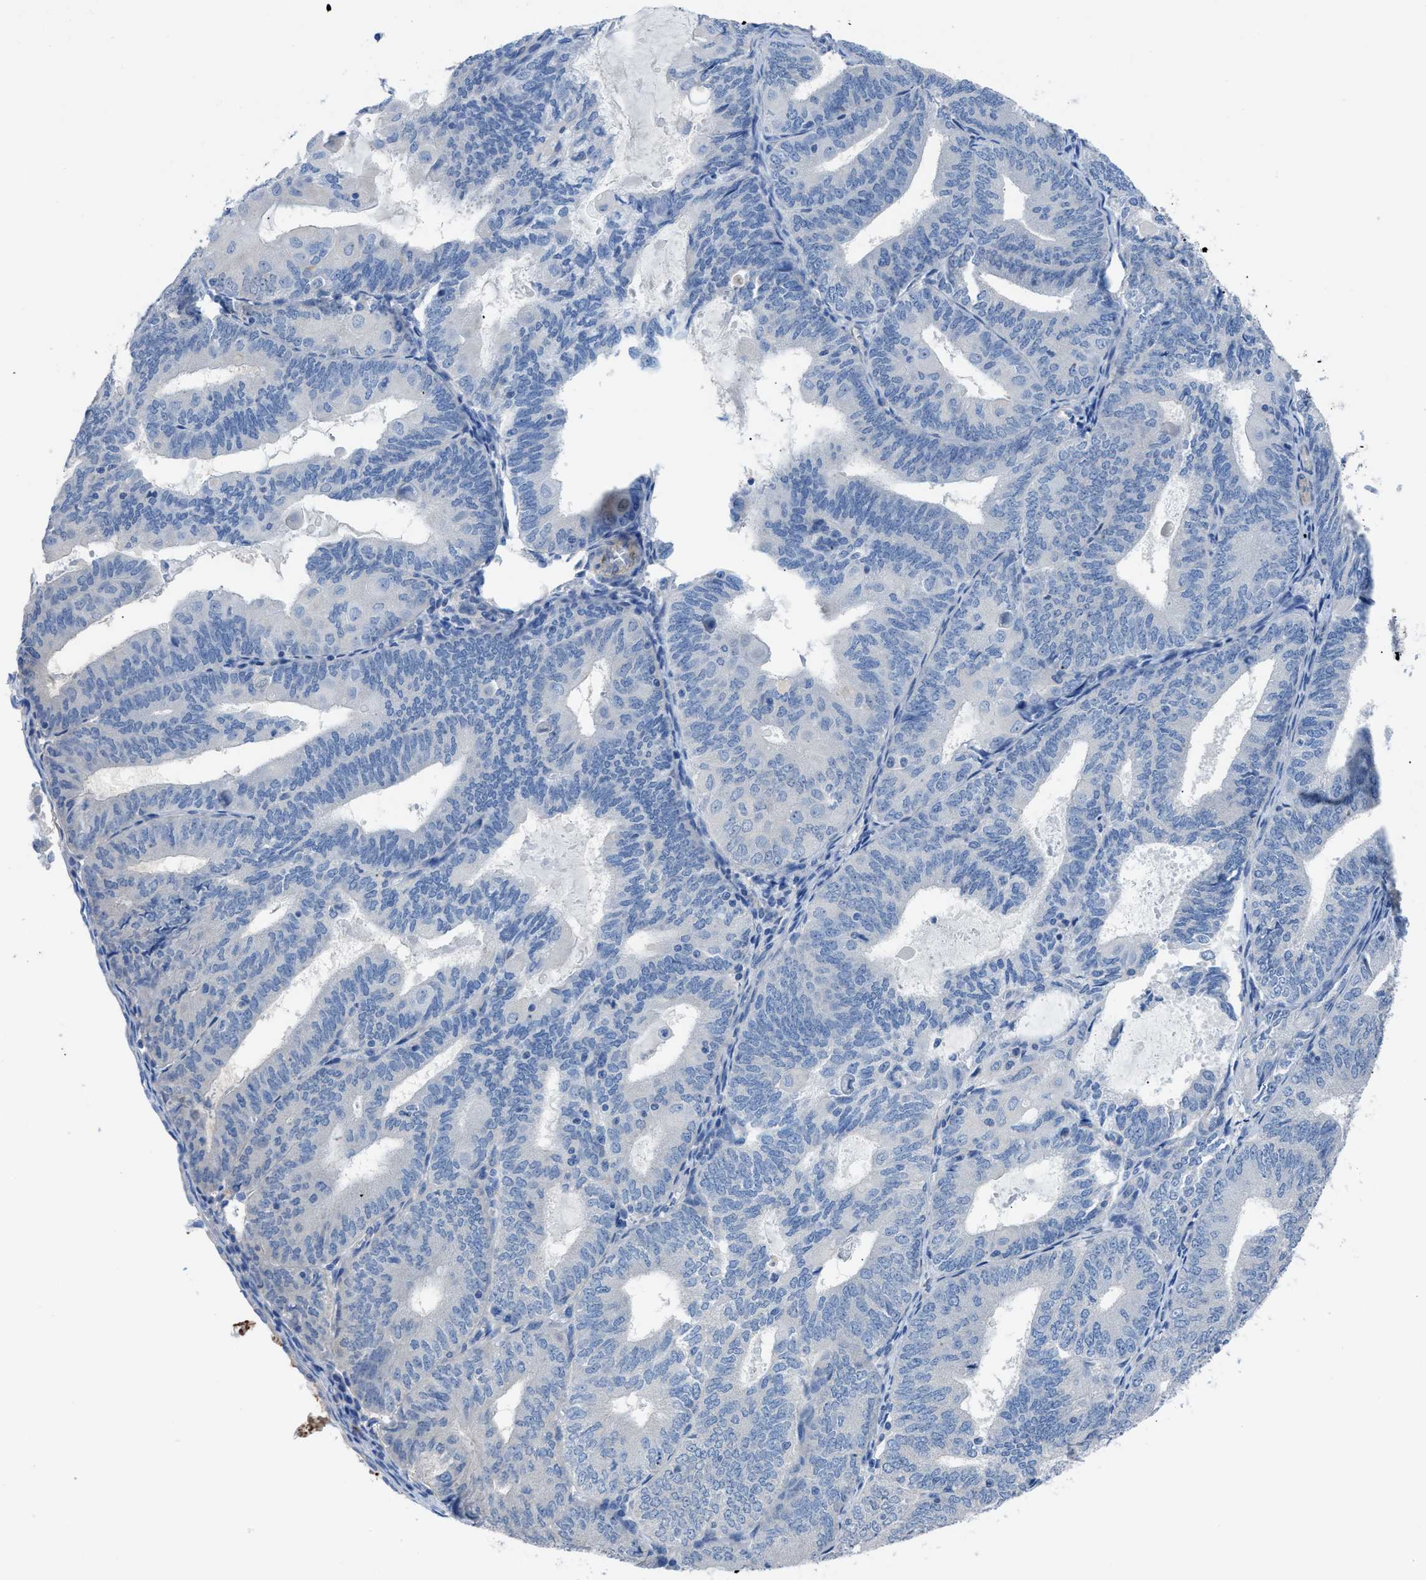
{"staining": {"intensity": "negative", "quantity": "none", "location": "none"}, "tissue": "endometrial cancer", "cell_type": "Tumor cells", "image_type": "cancer", "snomed": [{"axis": "morphology", "description": "Adenocarcinoma, NOS"}, {"axis": "topography", "description": "Endometrium"}], "caption": "There is no significant staining in tumor cells of endometrial adenocarcinoma.", "gene": "ITPR1", "patient": {"sex": "female", "age": 81}}